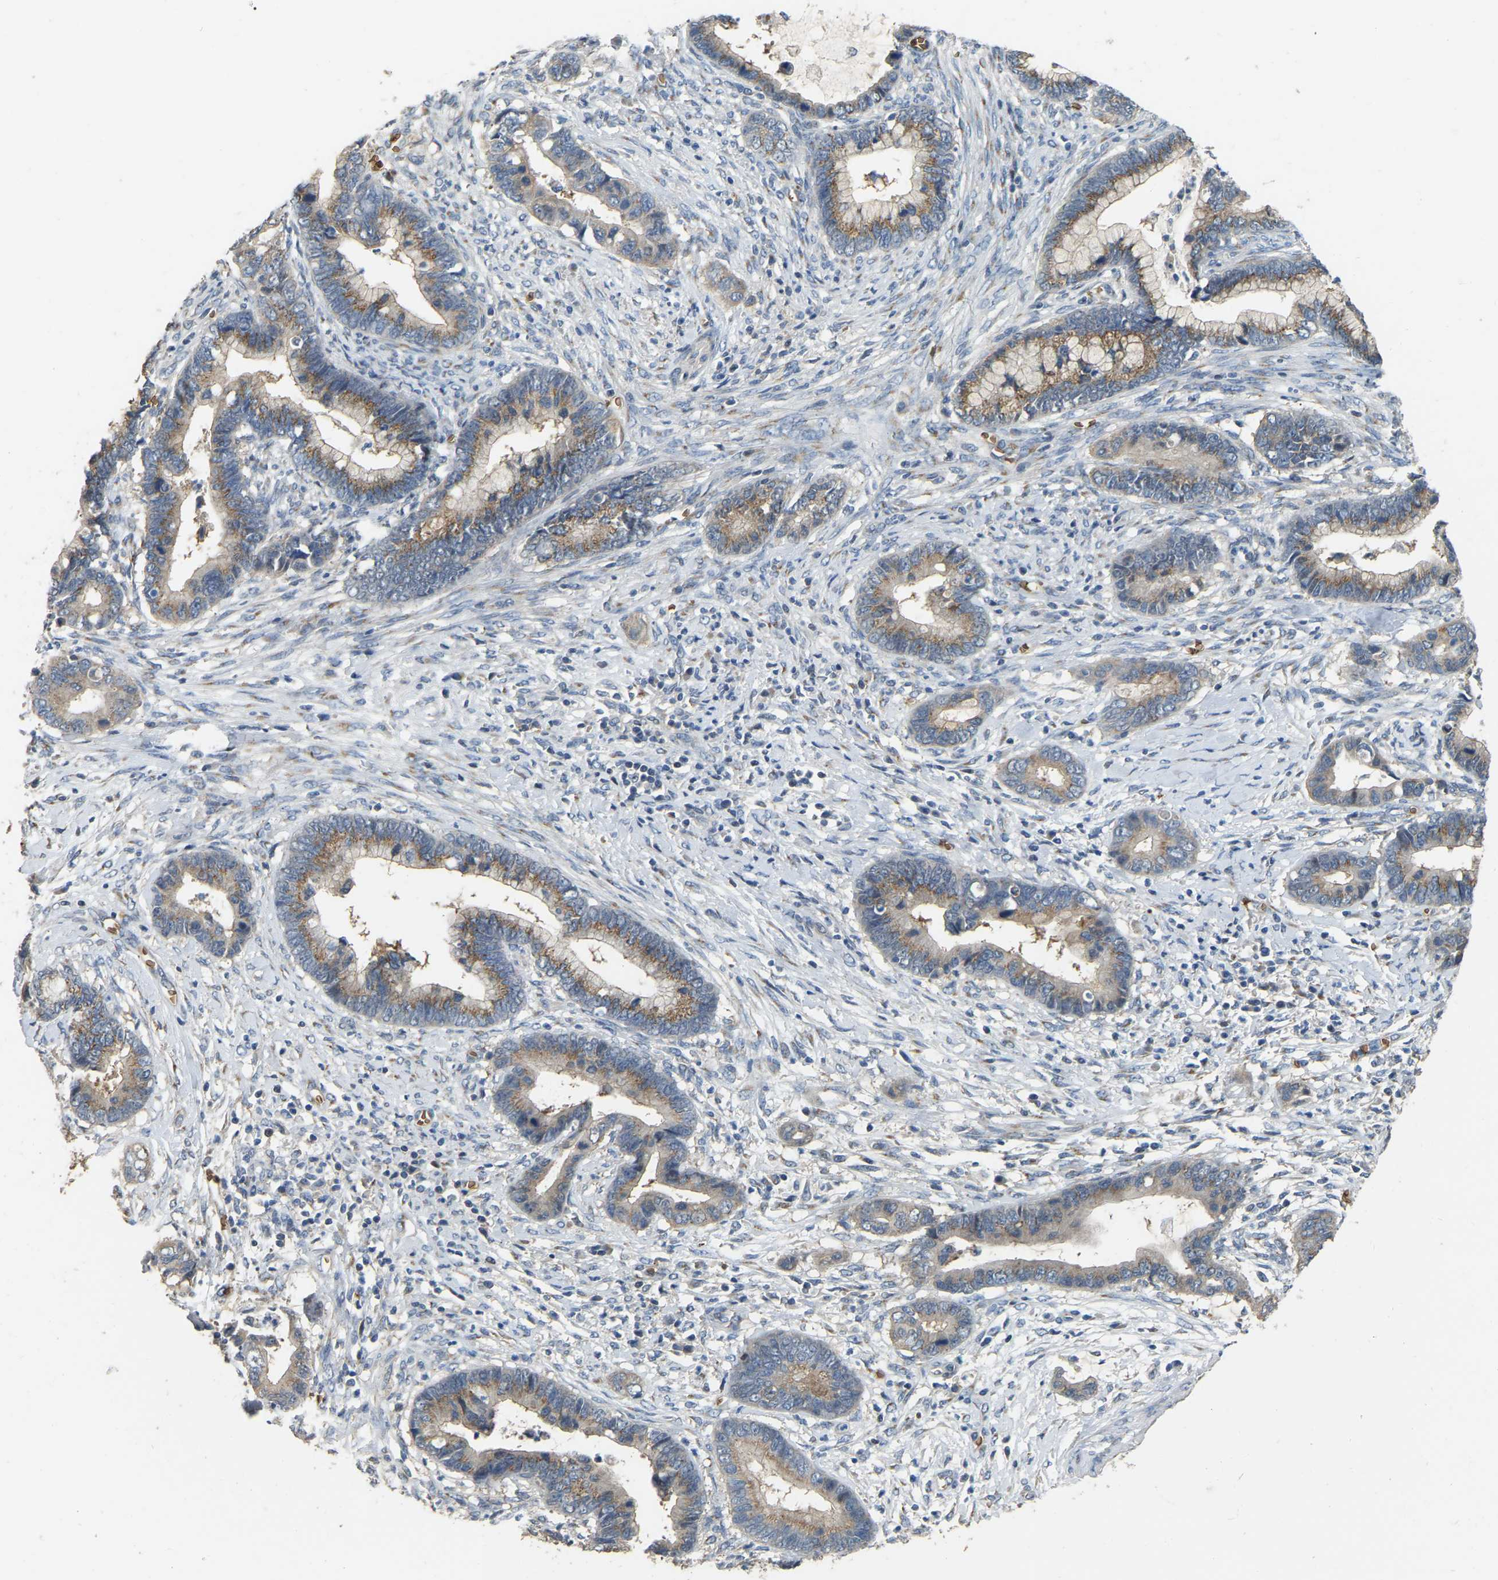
{"staining": {"intensity": "moderate", "quantity": ">75%", "location": "cytoplasmic/membranous"}, "tissue": "cervical cancer", "cell_type": "Tumor cells", "image_type": "cancer", "snomed": [{"axis": "morphology", "description": "Adenocarcinoma, NOS"}, {"axis": "topography", "description": "Cervix"}], "caption": "IHC photomicrograph of human cervical adenocarcinoma stained for a protein (brown), which displays medium levels of moderate cytoplasmic/membranous positivity in approximately >75% of tumor cells.", "gene": "CFAP298", "patient": {"sex": "female", "age": 44}}